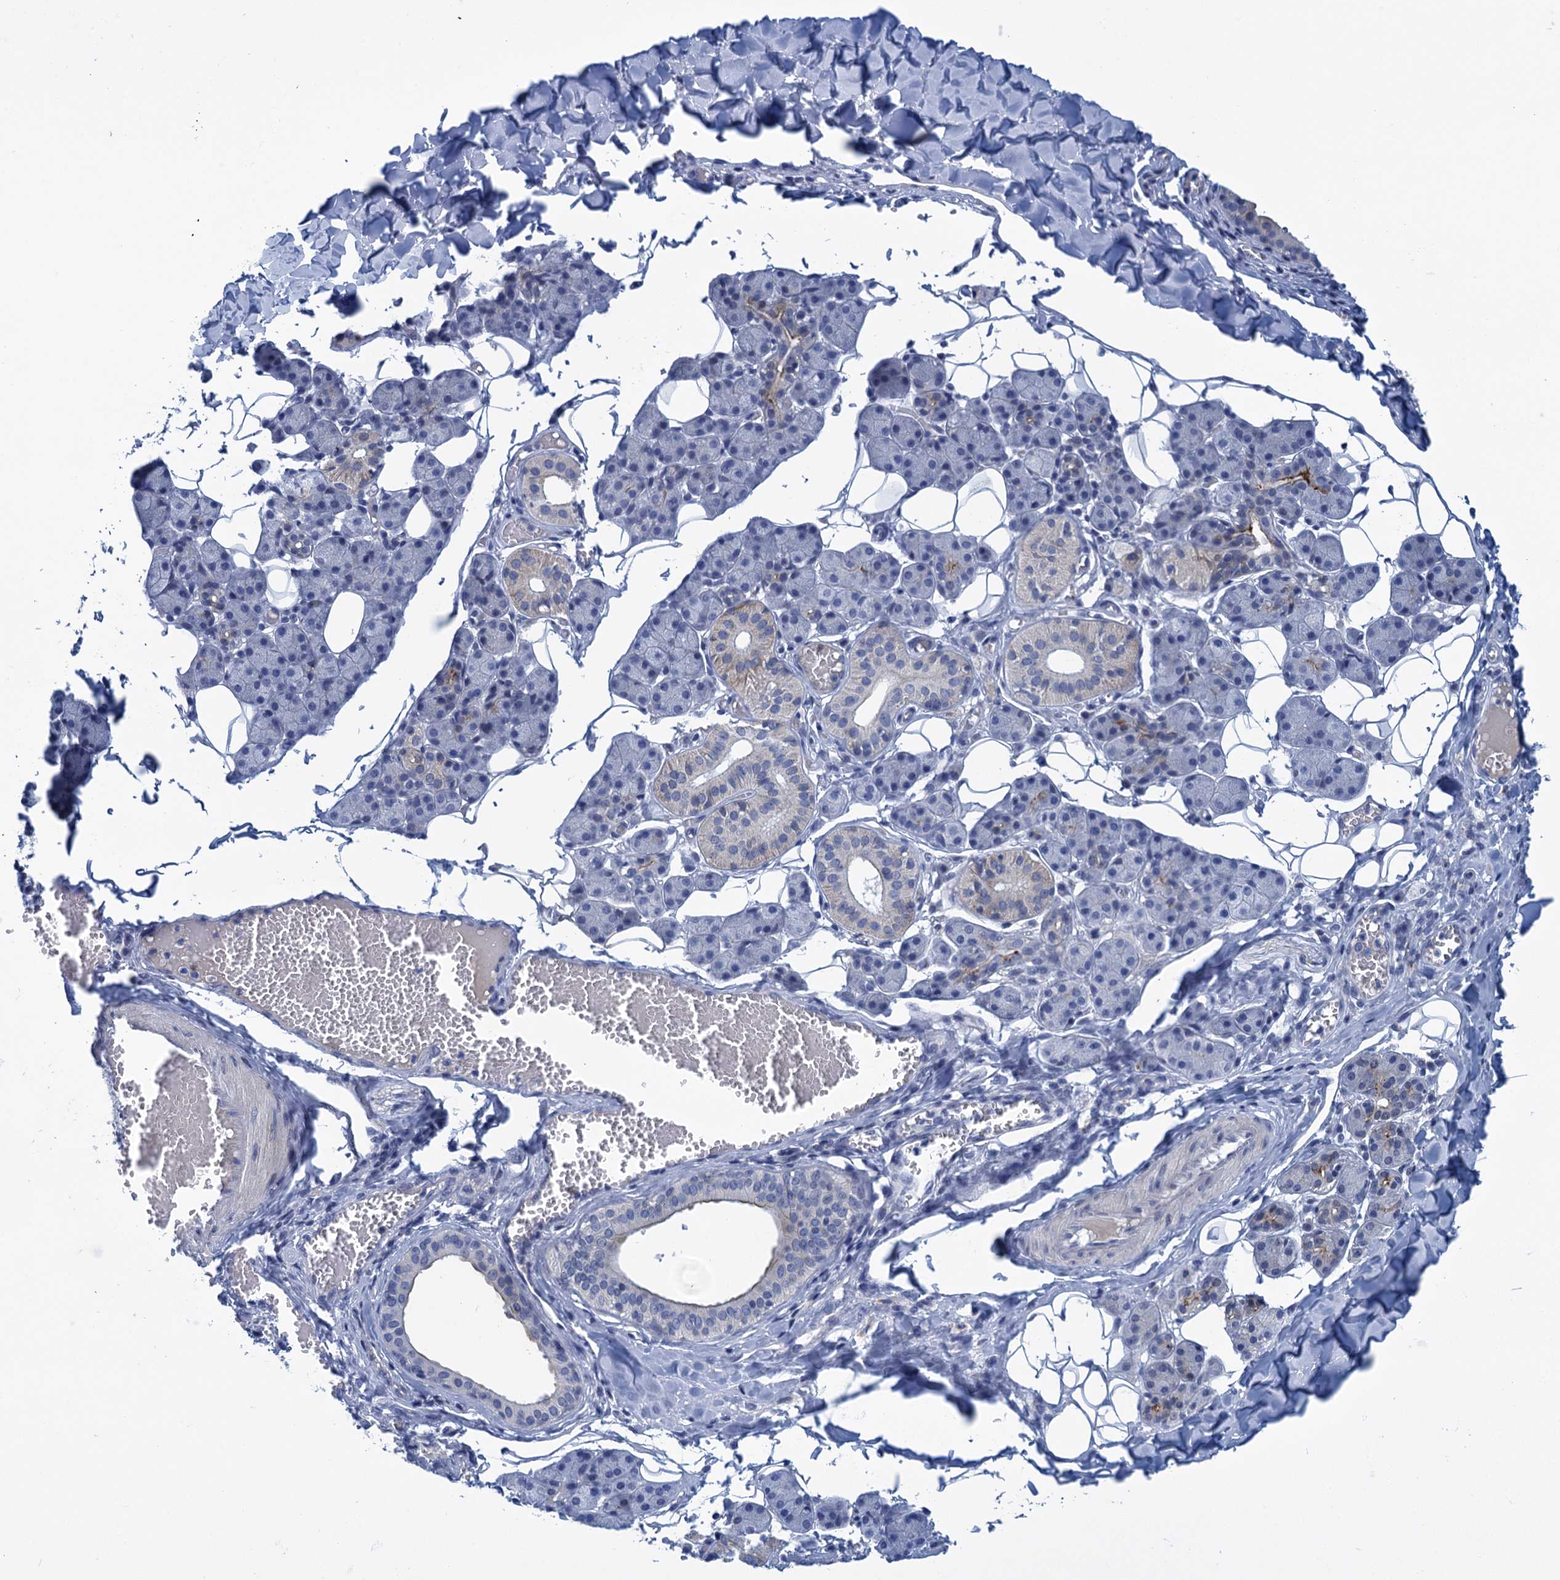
{"staining": {"intensity": "weak", "quantity": "<25%", "location": "cytoplasmic/membranous"}, "tissue": "salivary gland", "cell_type": "Glandular cells", "image_type": "normal", "snomed": [{"axis": "morphology", "description": "Normal tissue, NOS"}, {"axis": "topography", "description": "Salivary gland"}], "caption": "High power microscopy image of an immunohistochemistry (IHC) photomicrograph of benign salivary gland, revealing no significant expression in glandular cells.", "gene": "SCEL", "patient": {"sex": "female", "age": 33}}